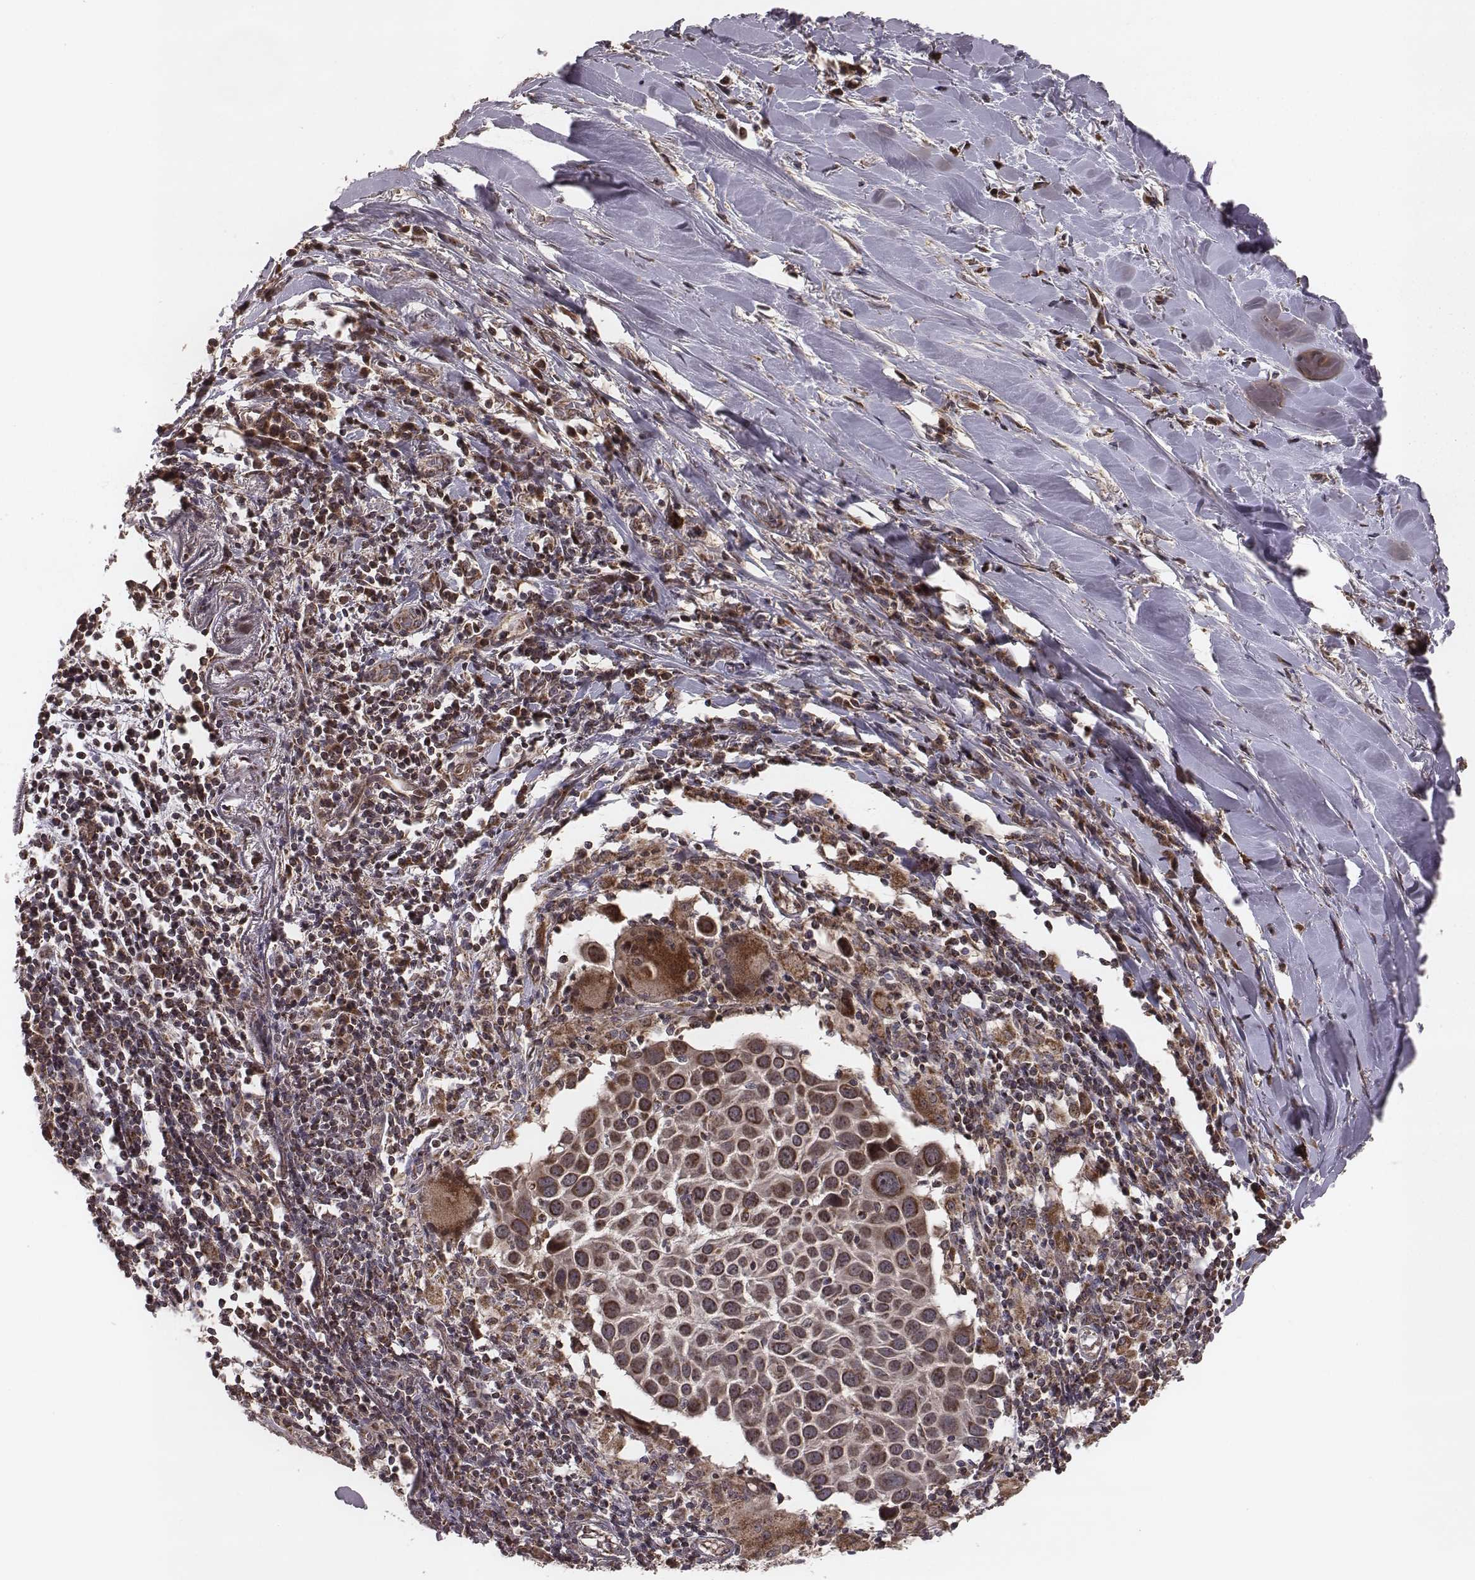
{"staining": {"intensity": "strong", "quantity": ">75%", "location": "cytoplasmic/membranous"}, "tissue": "lung cancer", "cell_type": "Tumor cells", "image_type": "cancer", "snomed": [{"axis": "morphology", "description": "Squamous cell carcinoma, NOS"}, {"axis": "topography", "description": "Lung"}], "caption": "DAB immunohistochemical staining of lung cancer (squamous cell carcinoma) exhibits strong cytoplasmic/membranous protein staining in about >75% of tumor cells.", "gene": "ZDHHC21", "patient": {"sex": "male", "age": 57}}